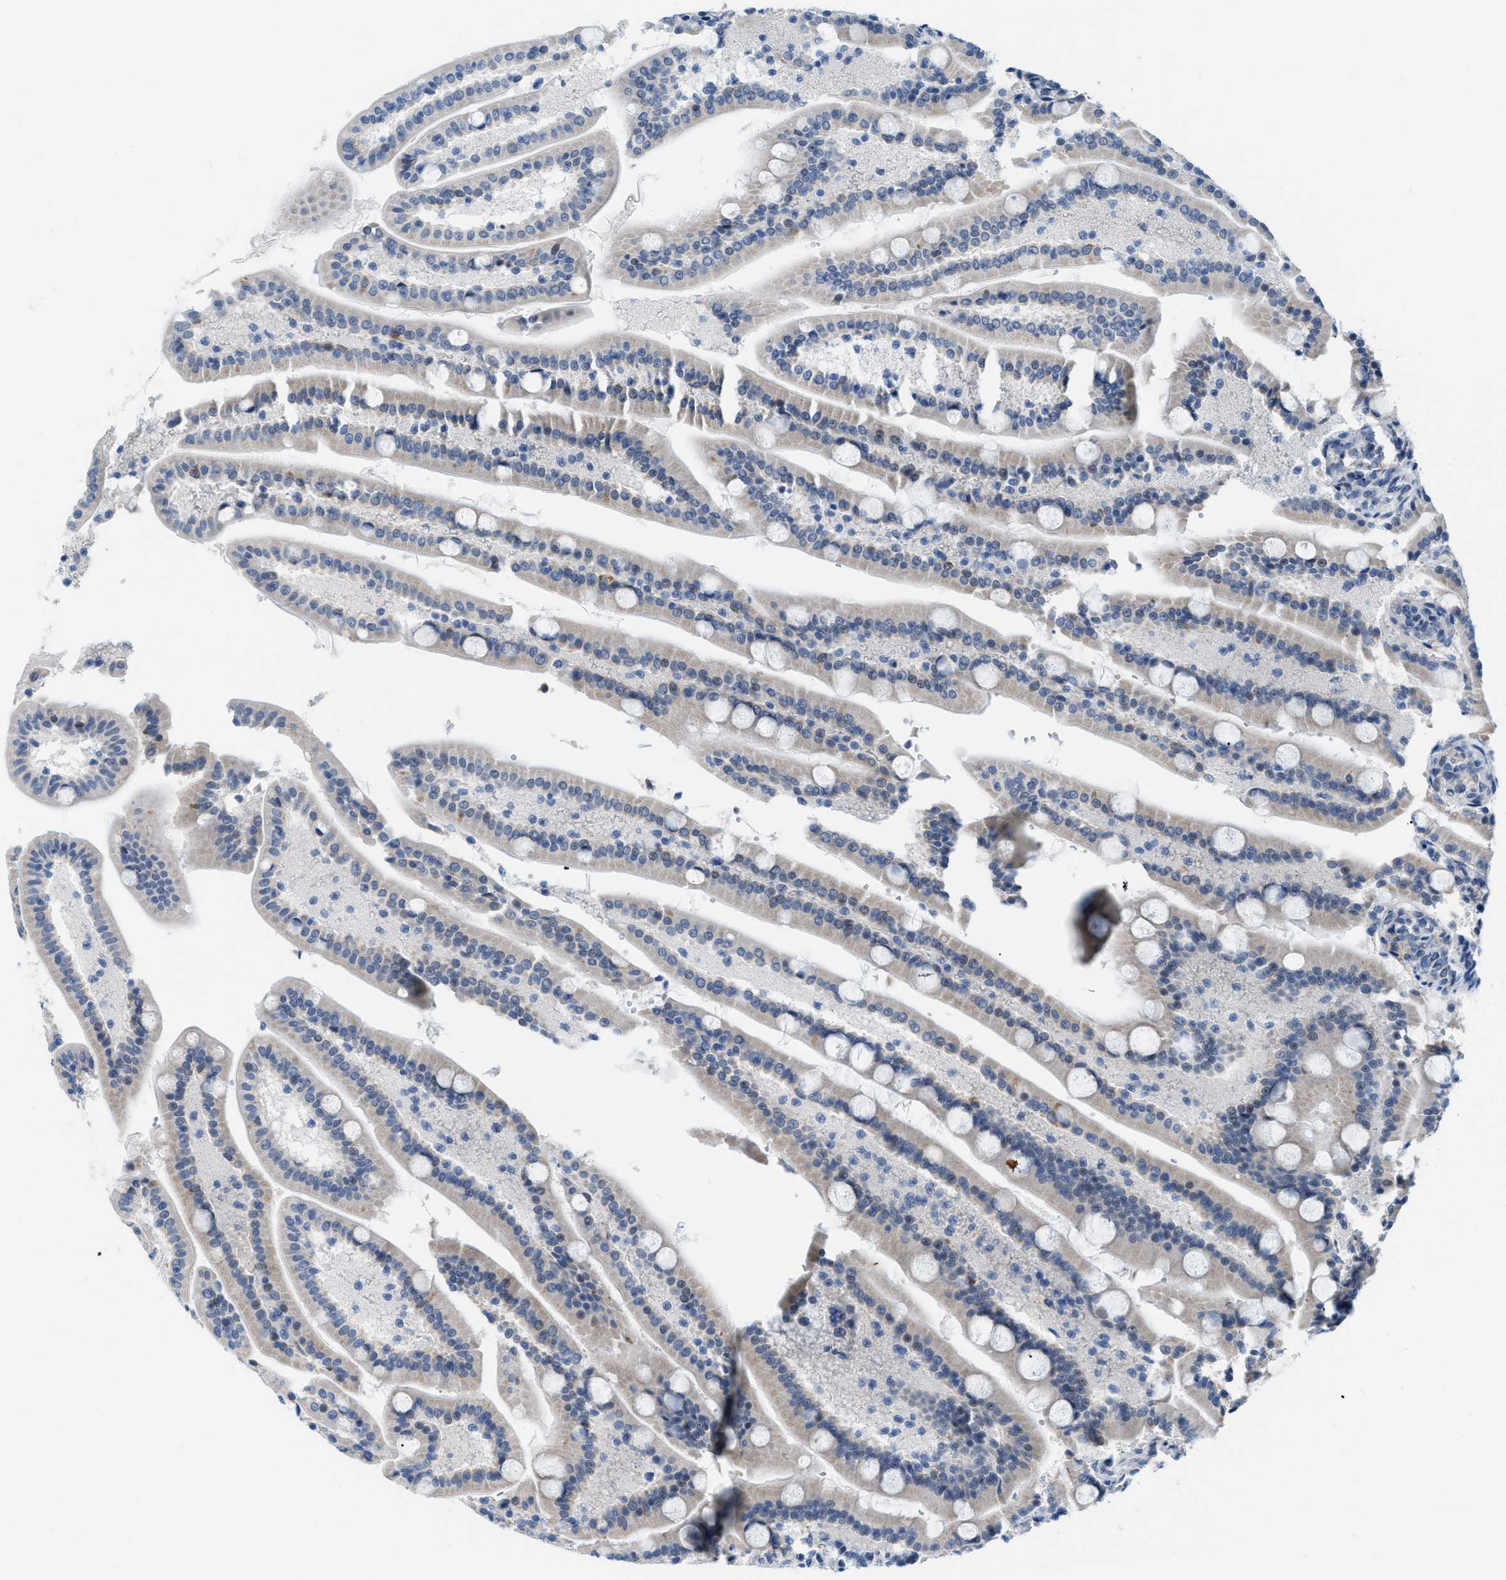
{"staining": {"intensity": "negative", "quantity": "none", "location": "none"}, "tissue": "duodenum", "cell_type": "Glandular cells", "image_type": "normal", "snomed": [{"axis": "morphology", "description": "Normal tissue, NOS"}, {"axis": "topography", "description": "Duodenum"}], "caption": "An IHC micrograph of benign duodenum is shown. There is no staining in glandular cells of duodenum. Nuclei are stained in blue.", "gene": "PHRF1", "patient": {"sex": "male", "age": 54}}